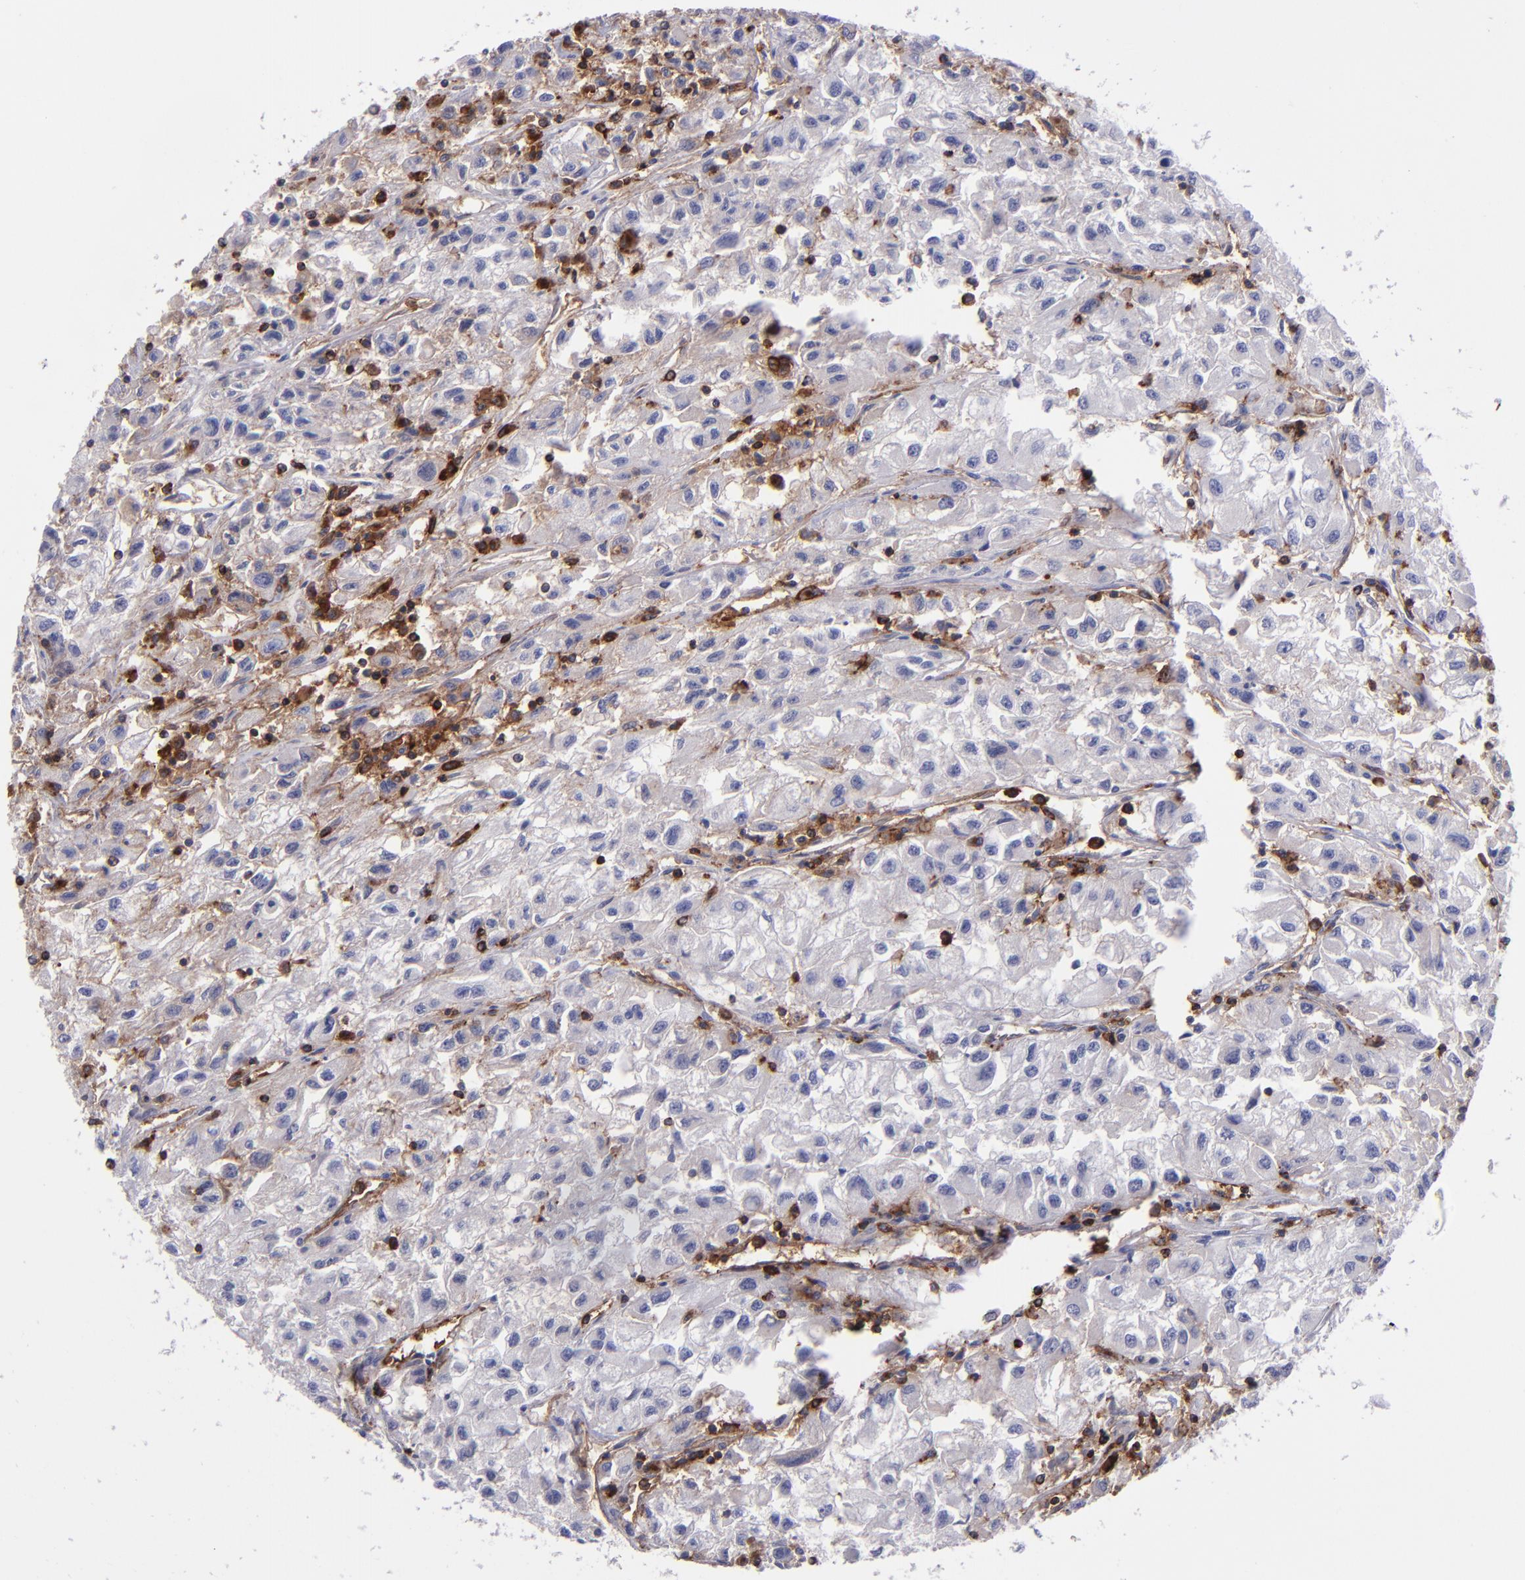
{"staining": {"intensity": "negative", "quantity": "none", "location": "none"}, "tissue": "renal cancer", "cell_type": "Tumor cells", "image_type": "cancer", "snomed": [{"axis": "morphology", "description": "Adenocarcinoma, NOS"}, {"axis": "topography", "description": "Kidney"}], "caption": "High power microscopy histopathology image of an IHC image of adenocarcinoma (renal), revealing no significant staining in tumor cells.", "gene": "ICAM3", "patient": {"sex": "male", "age": 59}}